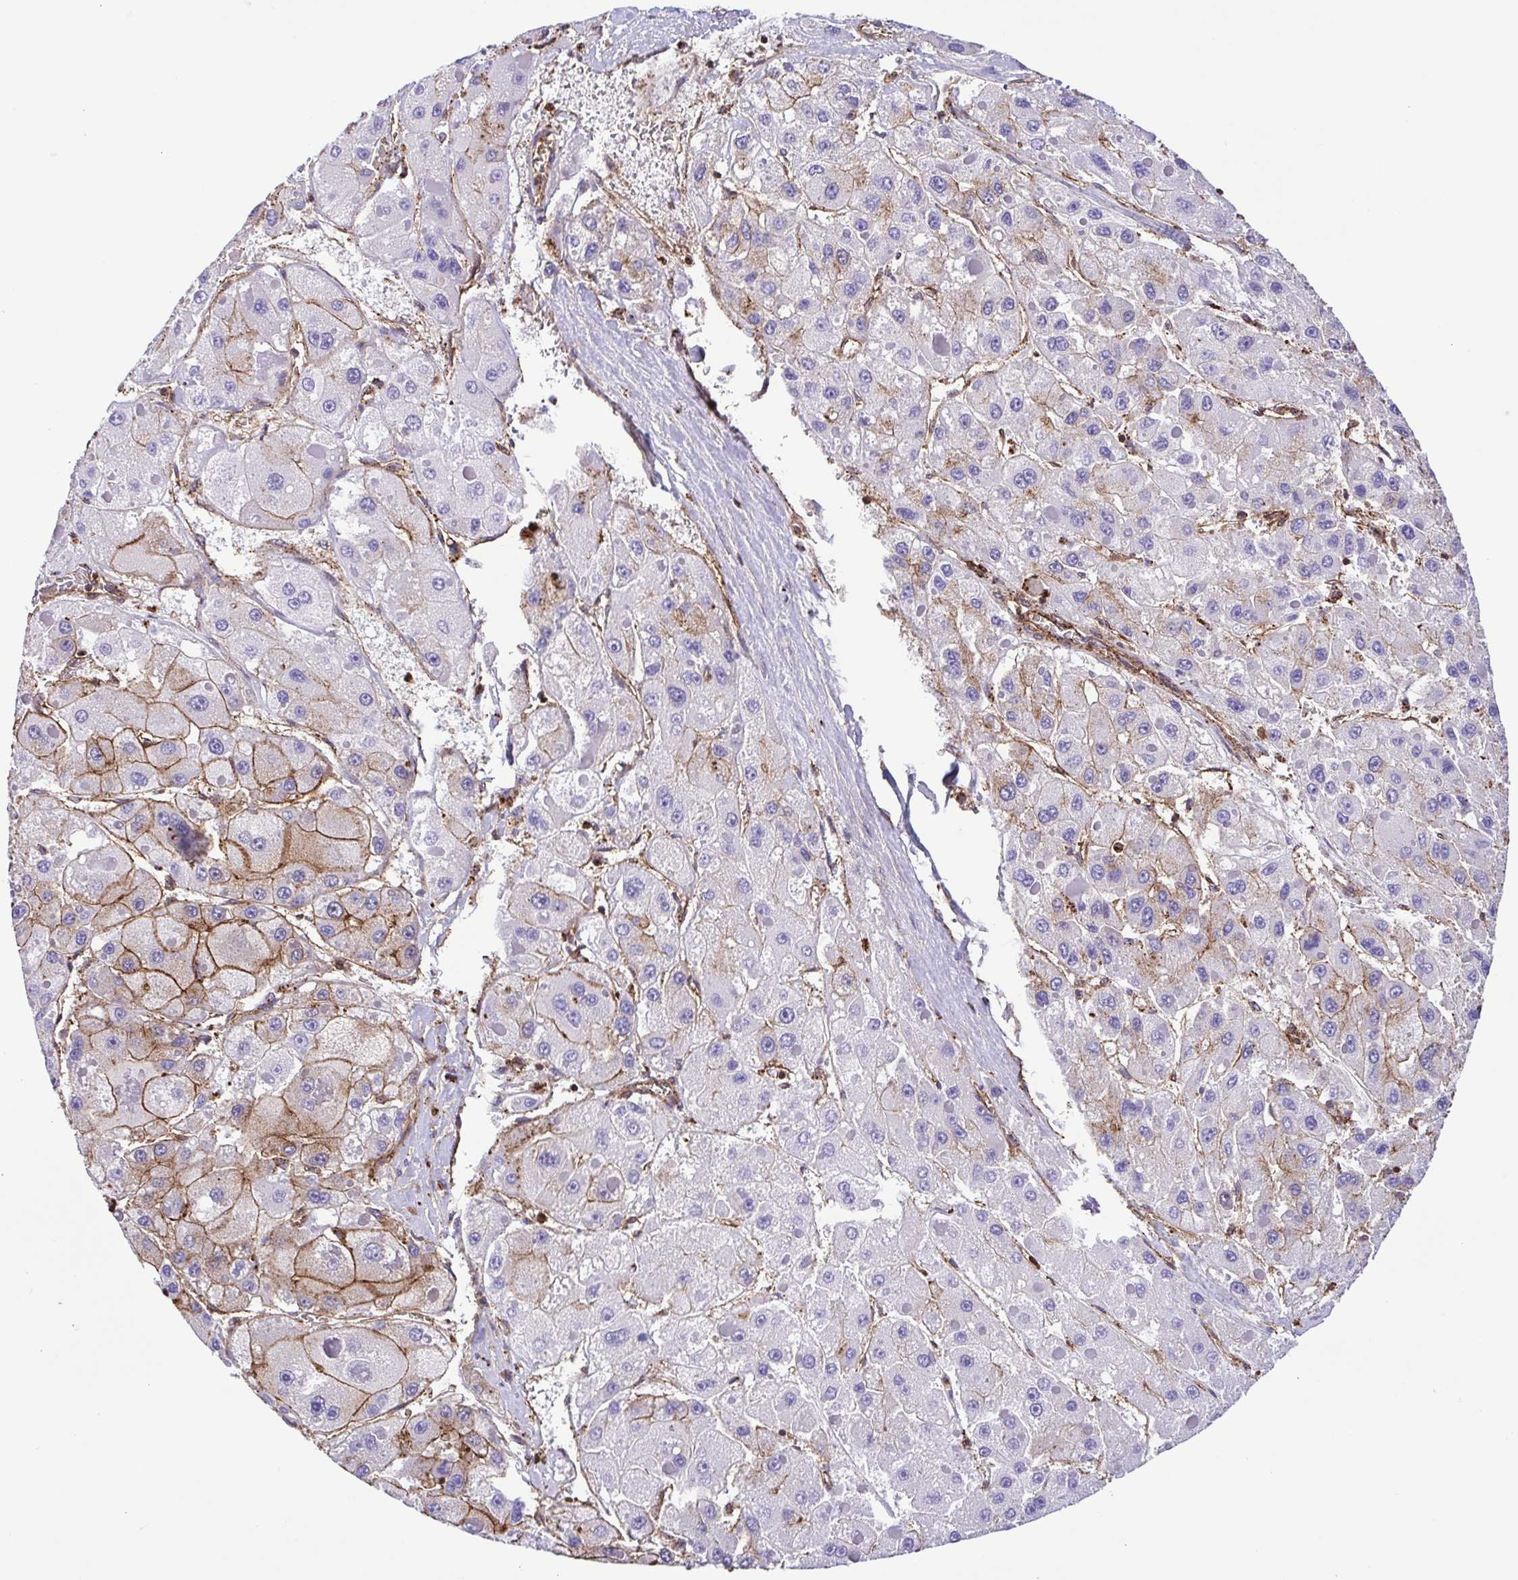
{"staining": {"intensity": "moderate", "quantity": "25%-75%", "location": "cytoplasmic/membranous"}, "tissue": "liver cancer", "cell_type": "Tumor cells", "image_type": "cancer", "snomed": [{"axis": "morphology", "description": "Carcinoma, Hepatocellular, NOS"}, {"axis": "topography", "description": "Liver"}], "caption": "This photomicrograph exhibits immunohistochemistry (IHC) staining of liver hepatocellular carcinoma, with medium moderate cytoplasmic/membranous expression in approximately 25%-75% of tumor cells.", "gene": "CHMP1B", "patient": {"sex": "female", "age": 73}}